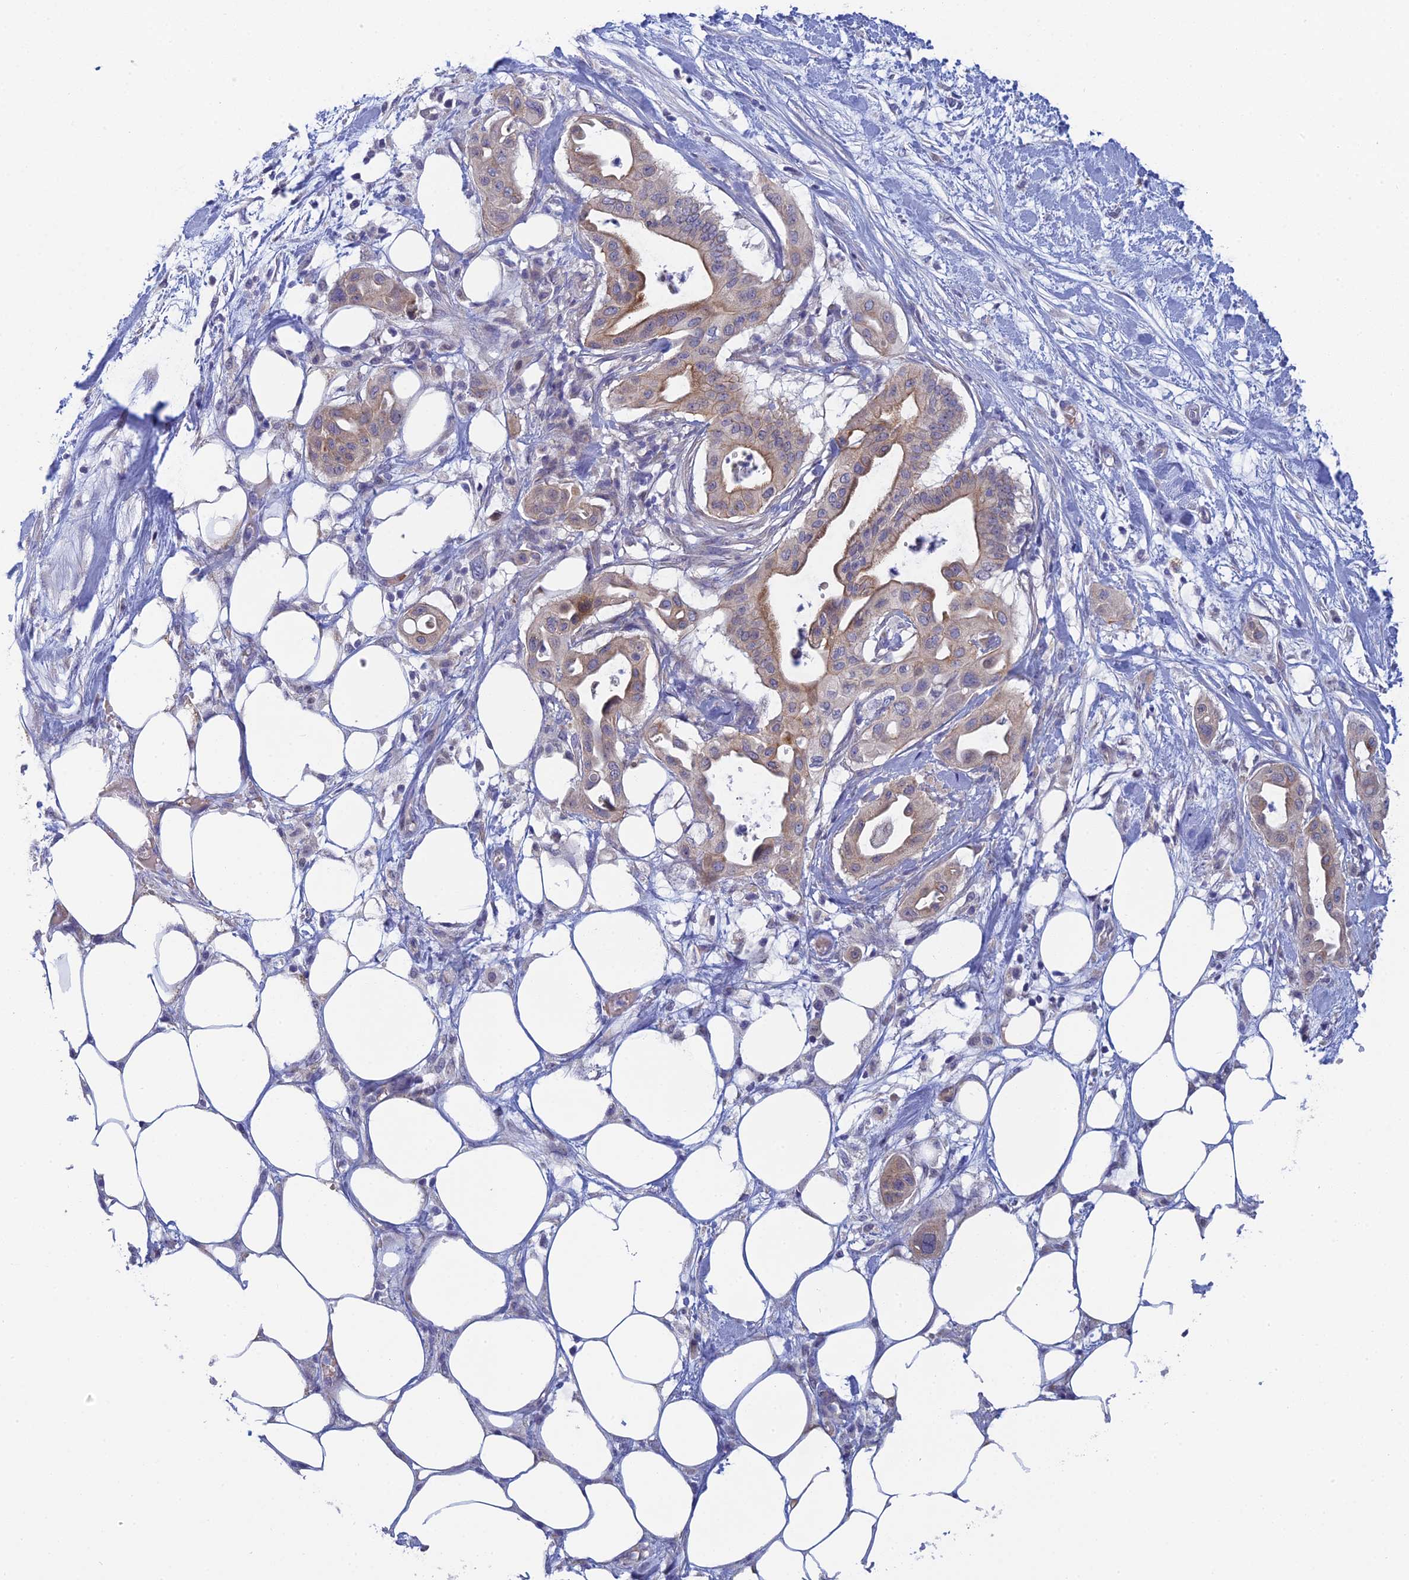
{"staining": {"intensity": "weak", "quantity": "25%-75%", "location": "cytoplasmic/membranous"}, "tissue": "pancreatic cancer", "cell_type": "Tumor cells", "image_type": "cancer", "snomed": [{"axis": "morphology", "description": "Adenocarcinoma, NOS"}, {"axis": "topography", "description": "Pancreas"}], "caption": "Adenocarcinoma (pancreatic) tissue shows weak cytoplasmic/membranous positivity in about 25%-75% of tumor cells Ihc stains the protein of interest in brown and the nuclei are stained blue.", "gene": "GIPC1", "patient": {"sex": "male", "age": 68}}